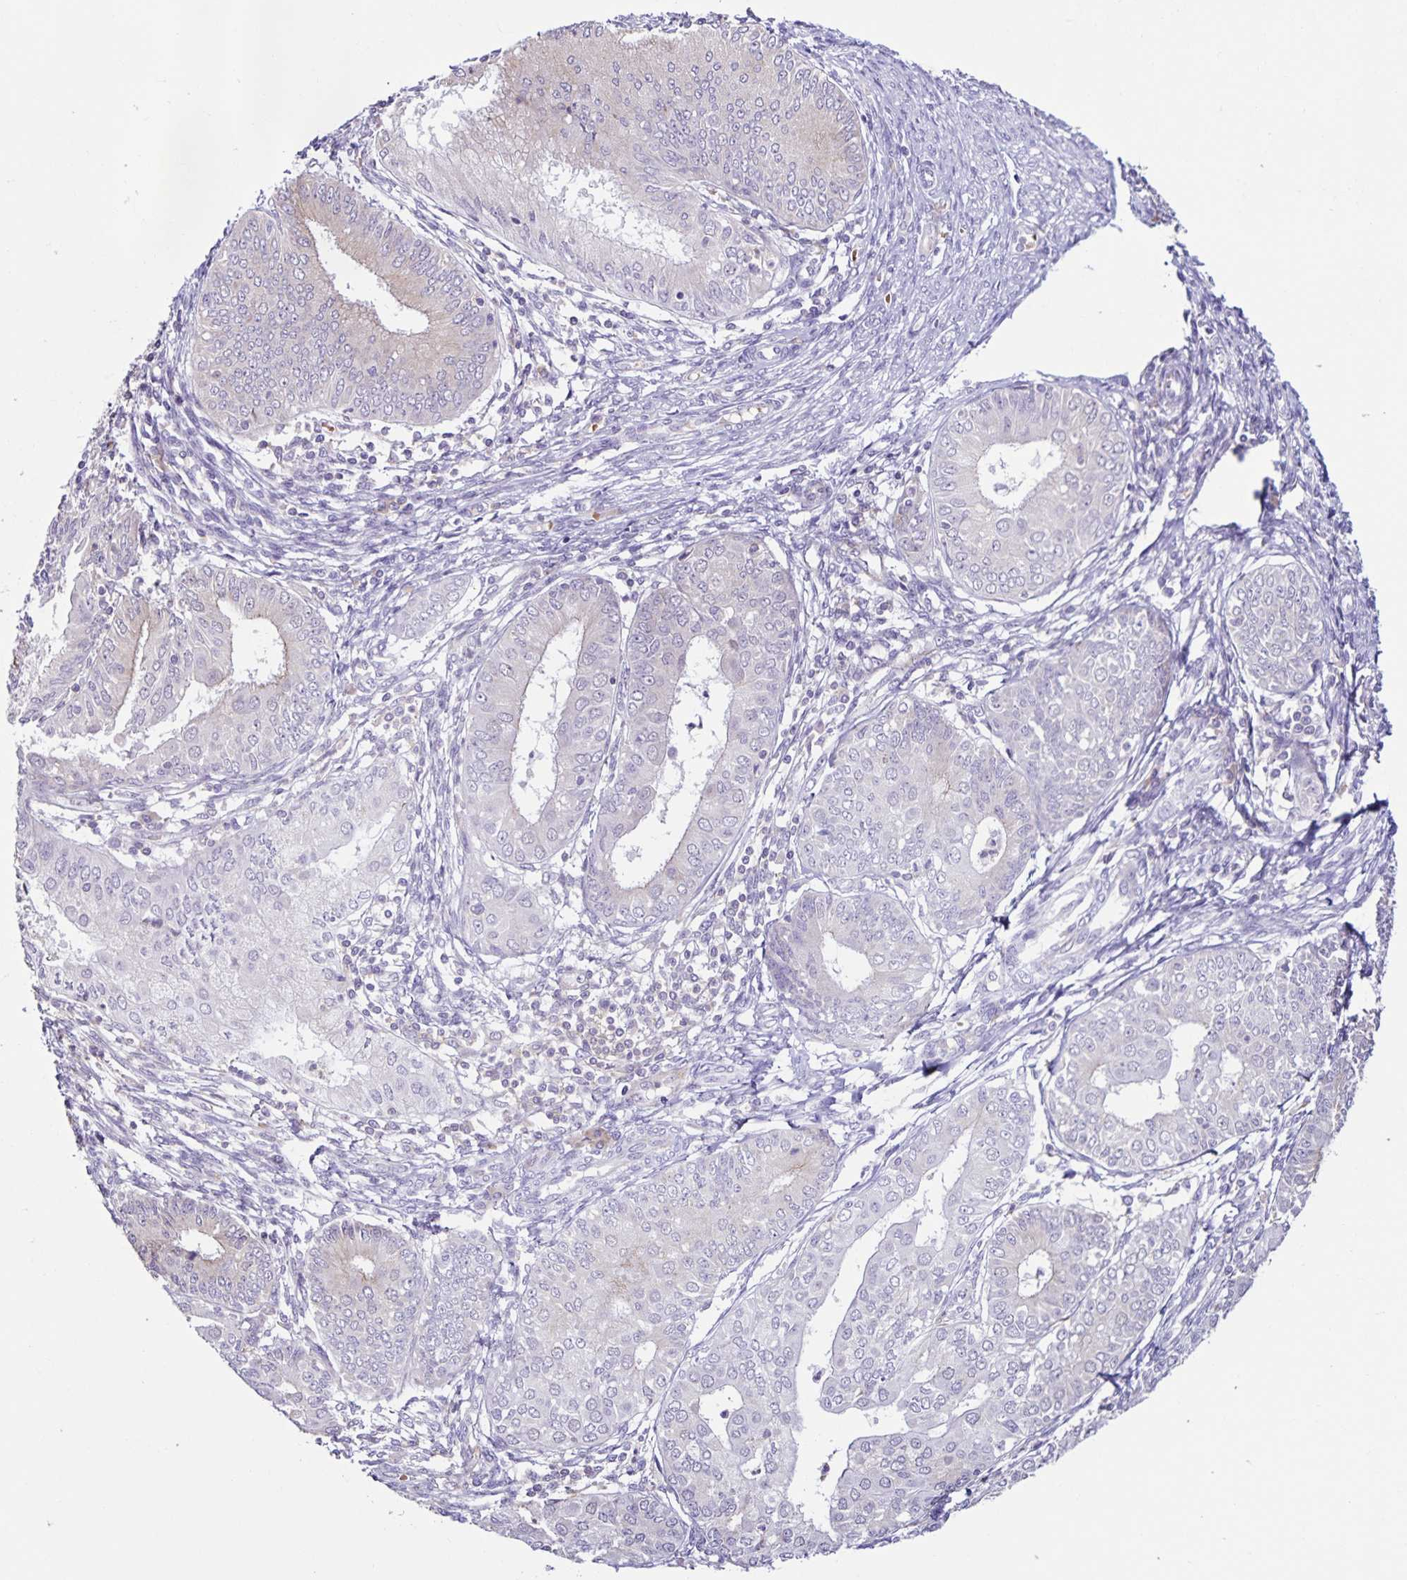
{"staining": {"intensity": "negative", "quantity": "none", "location": "none"}, "tissue": "endometrial cancer", "cell_type": "Tumor cells", "image_type": "cancer", "snomed": [{"axis": "morphology", "description": "Adenocarcinoma, NOS"}, {"axis": "topography", "description": "Endometrium"}], "caption": "Endometrial adenocarcinoma stained for a protein using immunohistochemistry shows no positivity tumor cells.", "gene": "STPG4", "patient": {"sex": "female", "age": 68}}